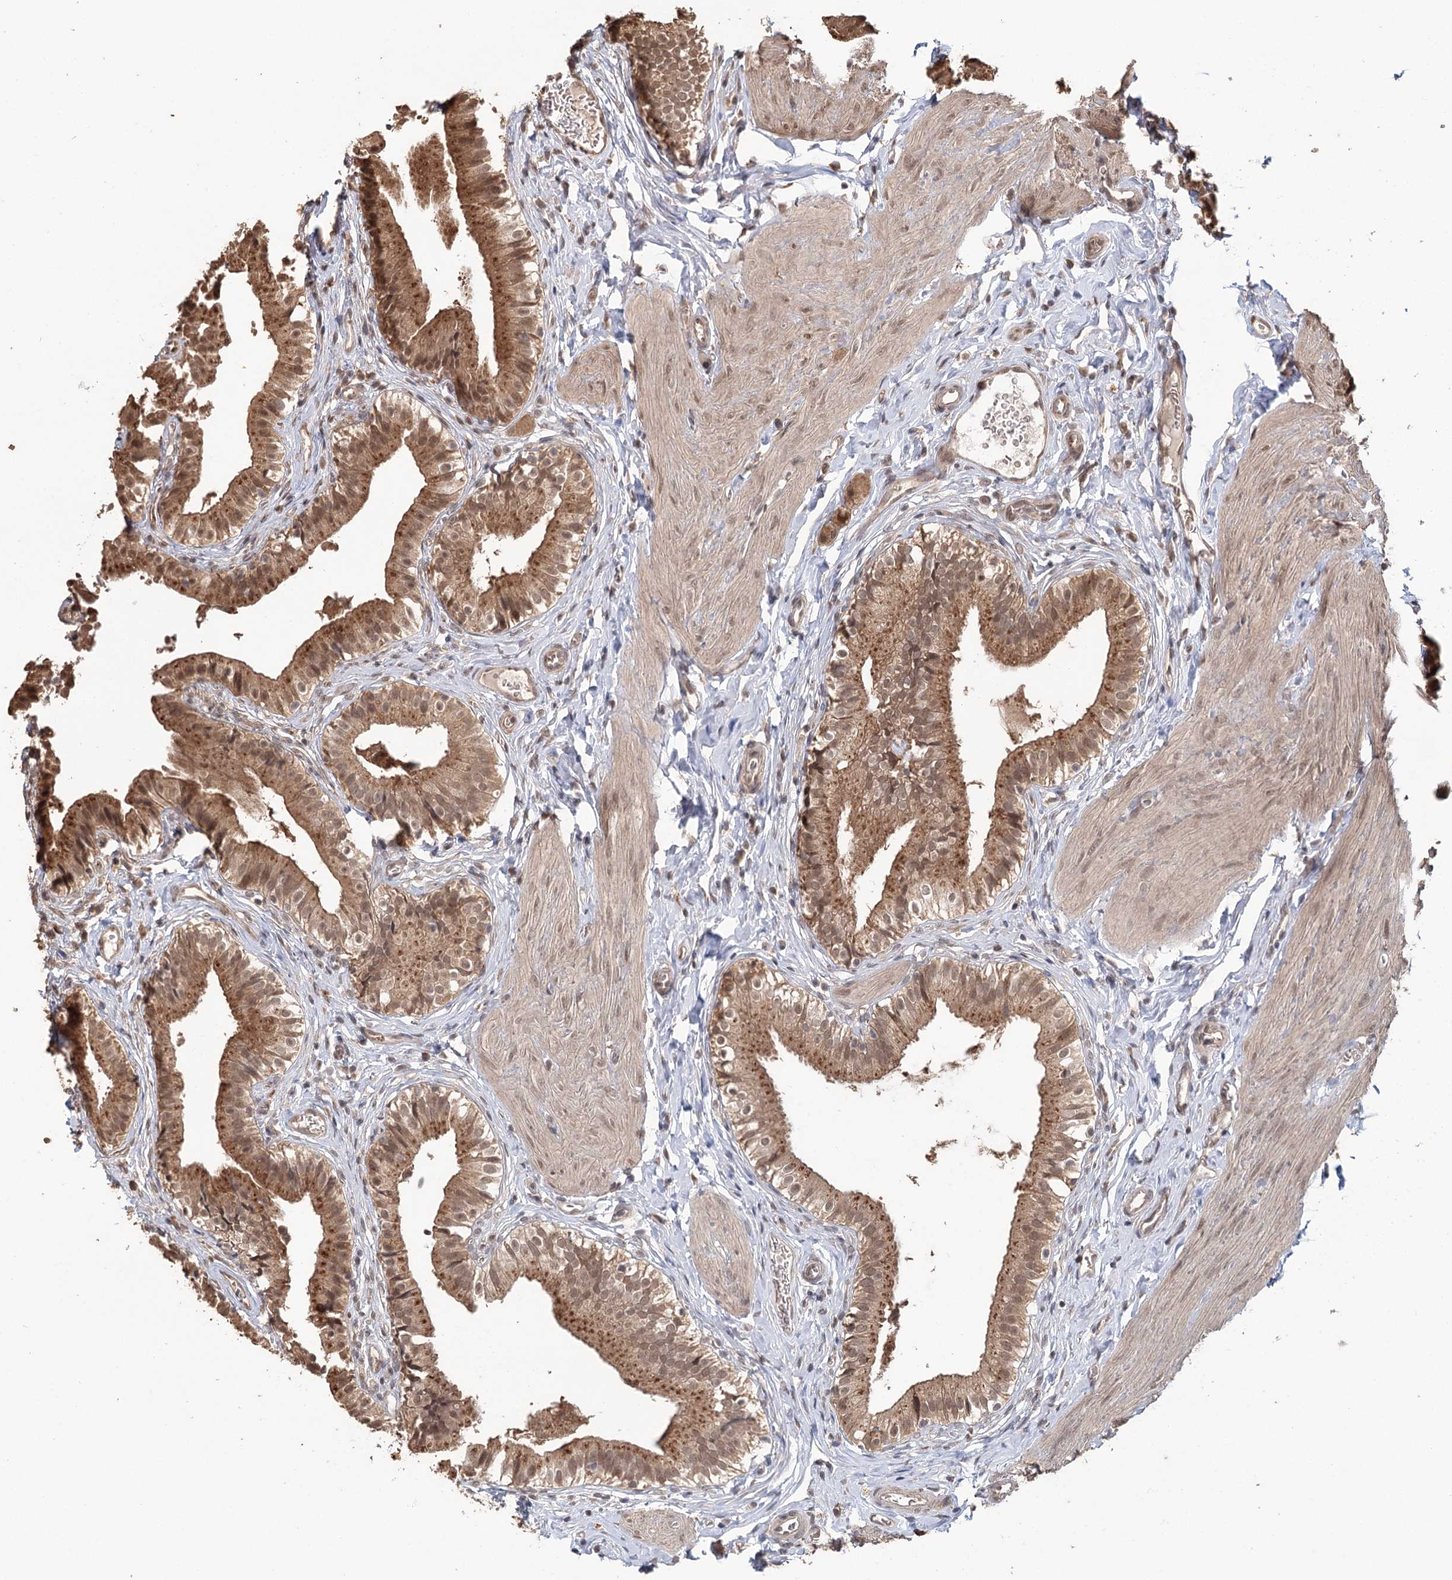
{"staining": {"intensity": "strong", "quantity": ">75%", "location": "cytoplasmic/membranous"}, "tissue": "gallbladder", "cell_type": "Glandular cells", "image_type": "normal", "snomed": [{"axis": "morphology", "description": "Normal tissue, NOS"}, {"axis": "topography", "description": "Gallbladder"}], "caption": "Gallbladder stained with immunohistochemistry (IHC) shows strong cytoplasmic/membranous positivity in about >75% of glandular cells.", "gene": "N6AMT1", "patient": {"sex": "female", "age": 47}}